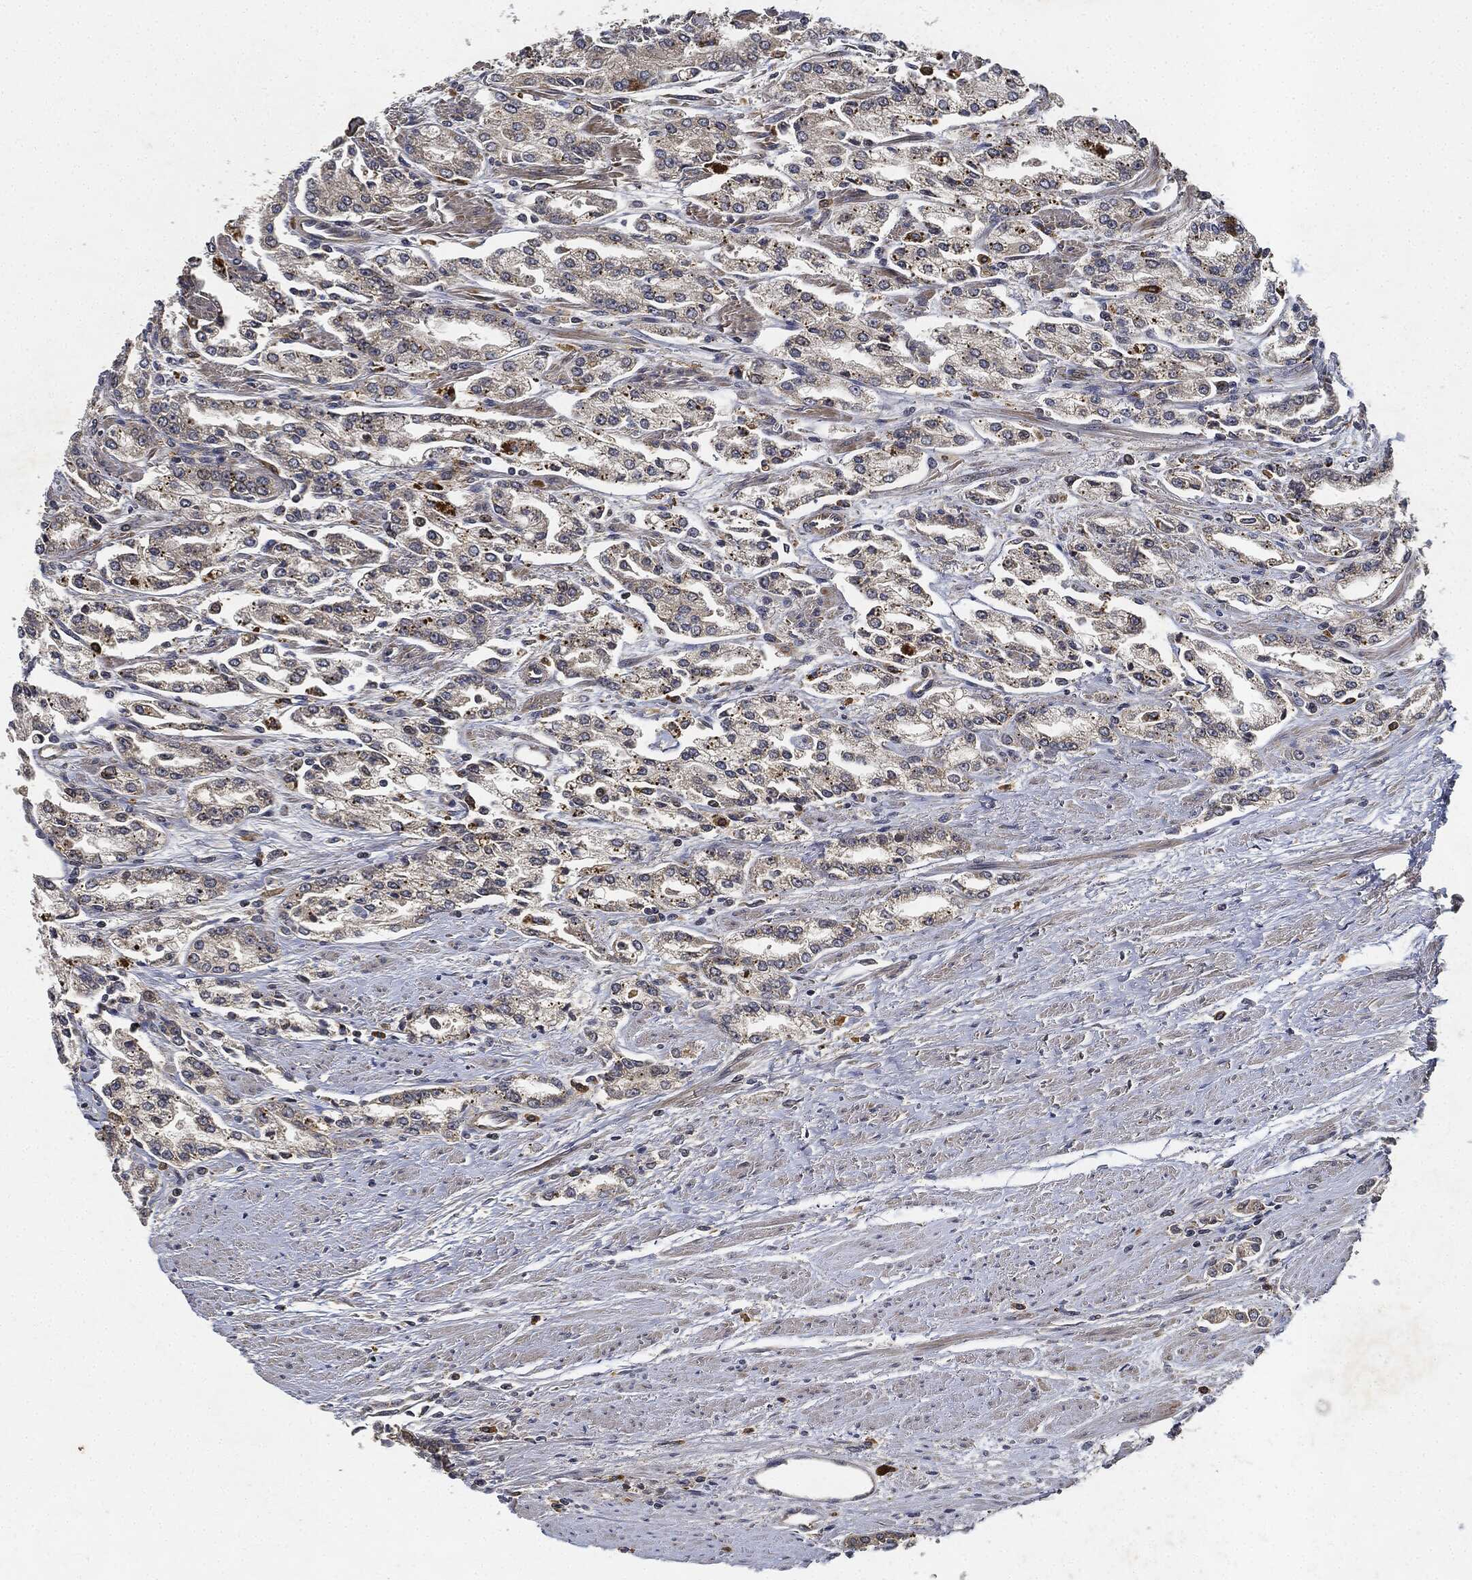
{"staining": {"intensity": "weak", "quantity": "25%-75%", "location": "cytoplasmic/membranous"}, "tissue": "prostate cancer", "cell_type": "Tumor cells", "image_type": "cancer", "snomed": [{"axis": "morphology", "description": "Adenocarcinoma, Medium grade"}, {"axis": "topography", "description": "Prostate"}], "caption": "An immunohistochemistry photomicrograph of neoplastic tissue is shown. Protein staining in brown highlights weak cytoplasmic/membranous positivity in prostate cancer within tumor cells.", "gene": "MLST8", "patient": {"sex": "male", "age": 71}}